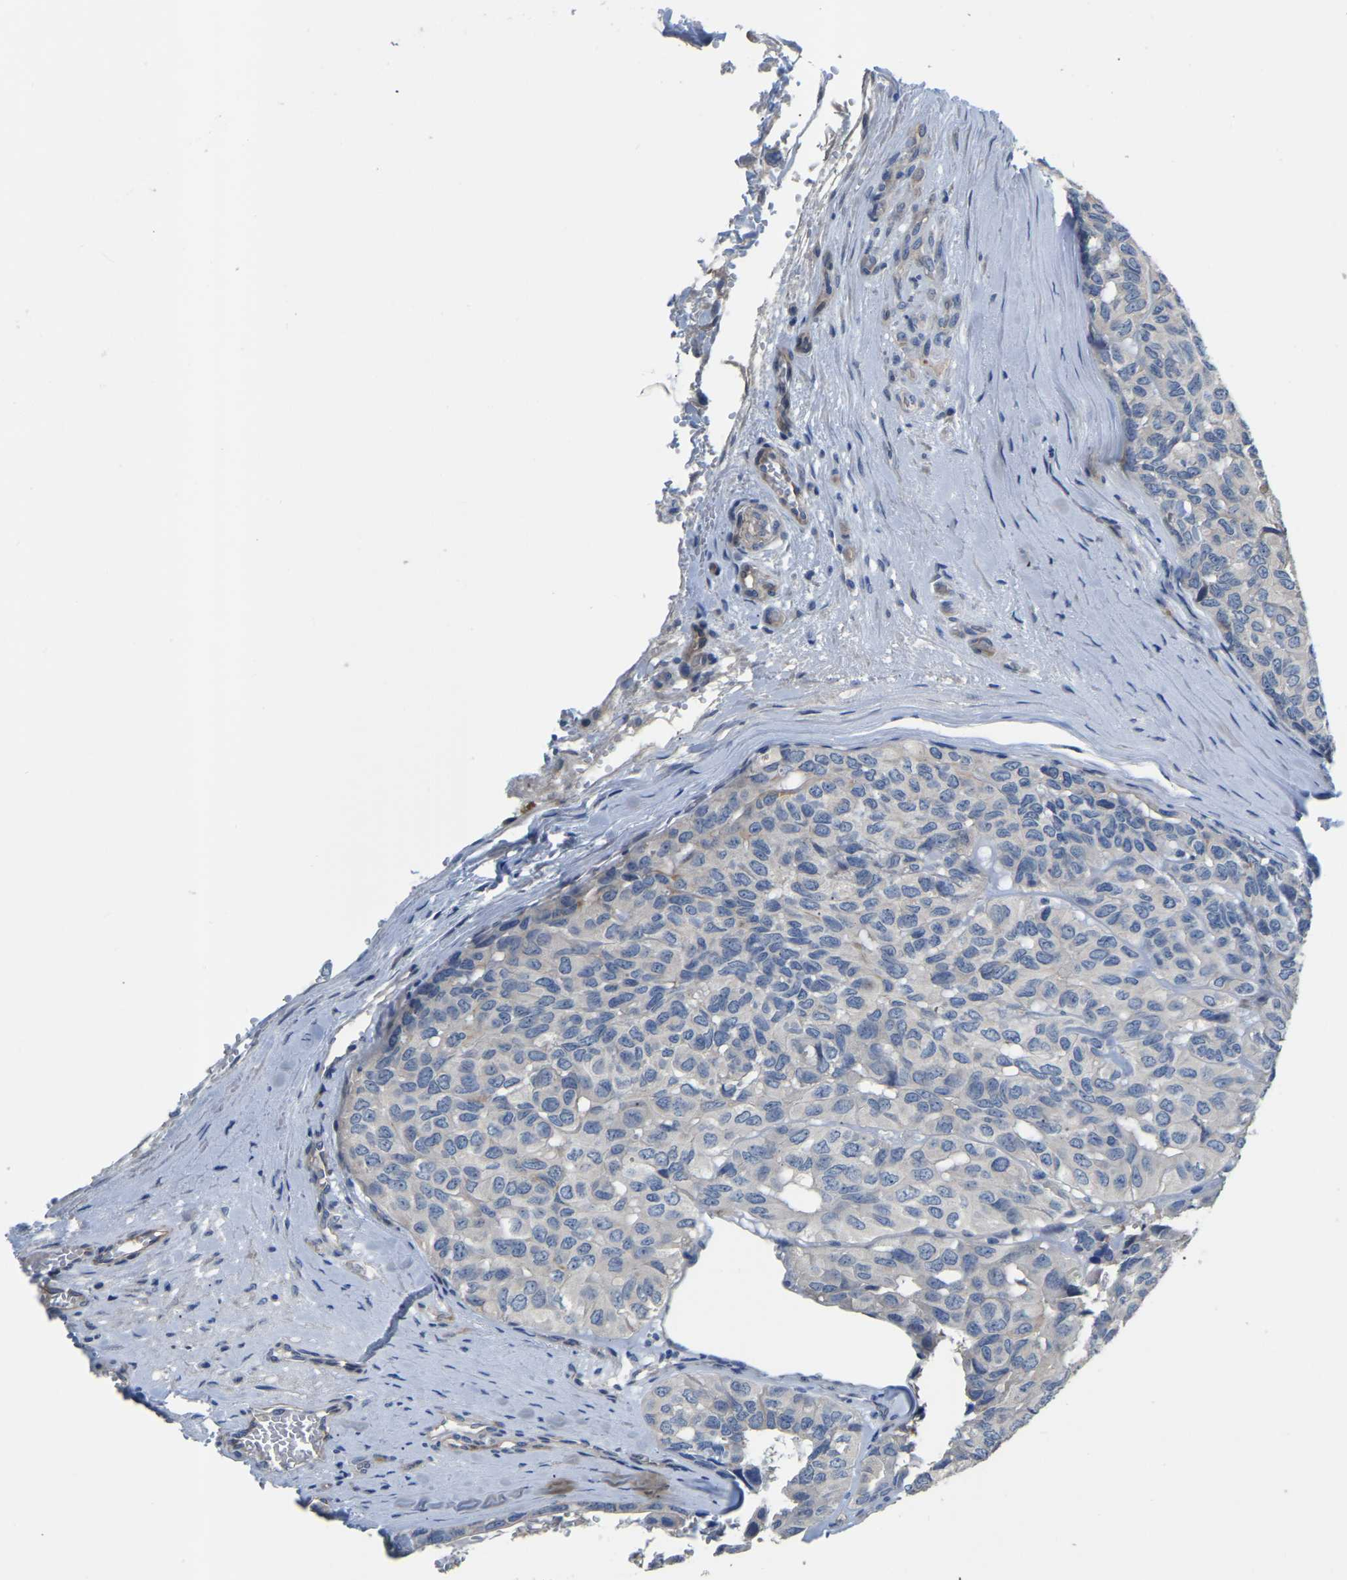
{"staining": {"intensity": "negative", "quantity": "none", "location": "none"}, "tissue": "head and neck cancer", "cell_type": "Tumor cells", "image_type": "cancer", "snomed": [{"axis": "morphology", "description": "Adenocarcinoma, NOS"}, {"axis": "topography", "description": "Salivary gland, NOS"}, {"axis": "topography", "description": "Head-Neck"}], "caption": "DAB immunohistochemical staining of human adenocarcinoma (head and neck) demonstrates no significant expression in tumor cells.", "gene": "HIGD2B", "patient": {"sex": "female", "age": 76}}